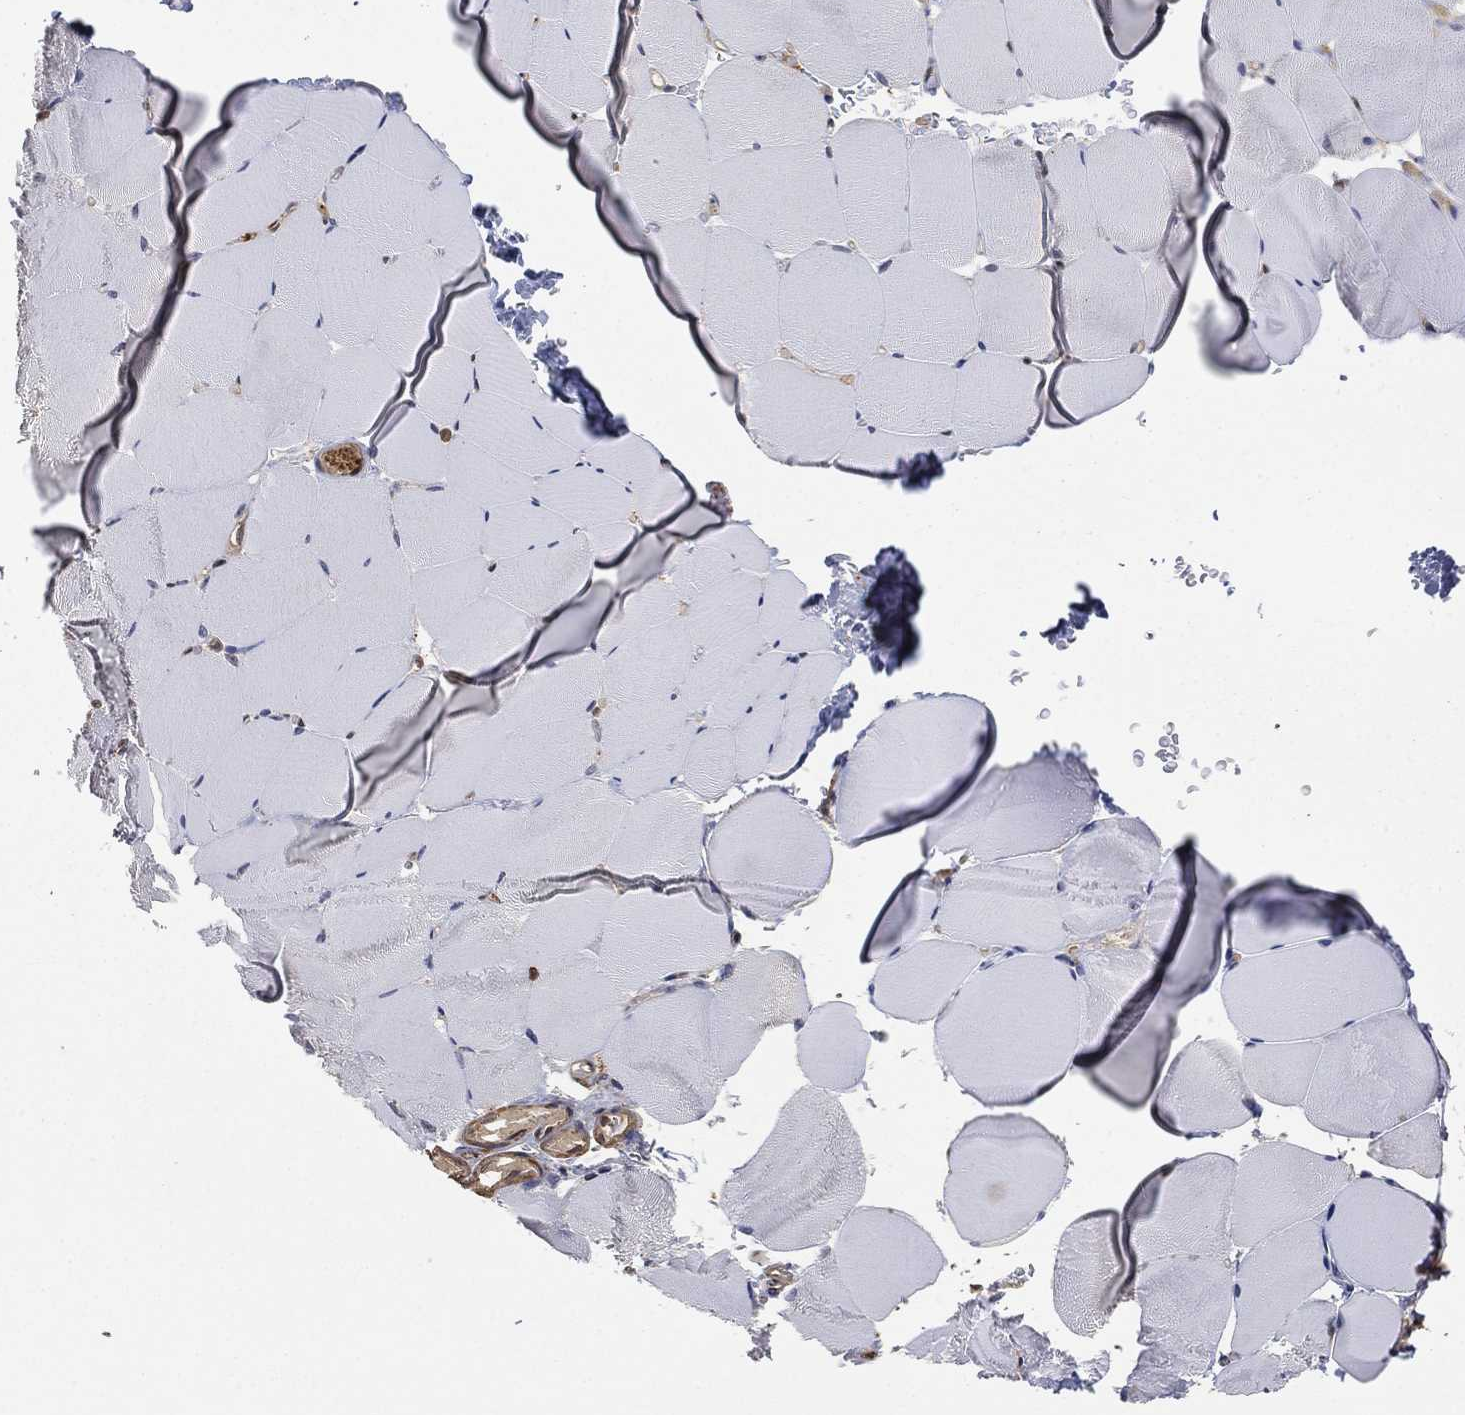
{"staining": {"intensity": "negative", "quantity": "none", "location": "none"}, "tissue": "skeletal muscle", "cell_type": "Myocytes", "image_type": "normal", "snomed": [{"axis": "morphology", "description": "Normal tissue, NOS"}, {"axis": "topography", "description": "Skeletal muscle"}], "caption": "Histopathology image shows no significant protein staining in myocytes of unremarkable skeletal muscle. Nuclei are stained in blue.", "gene": "CRYL1", "patient": {"sex": "female", "age": 37}}